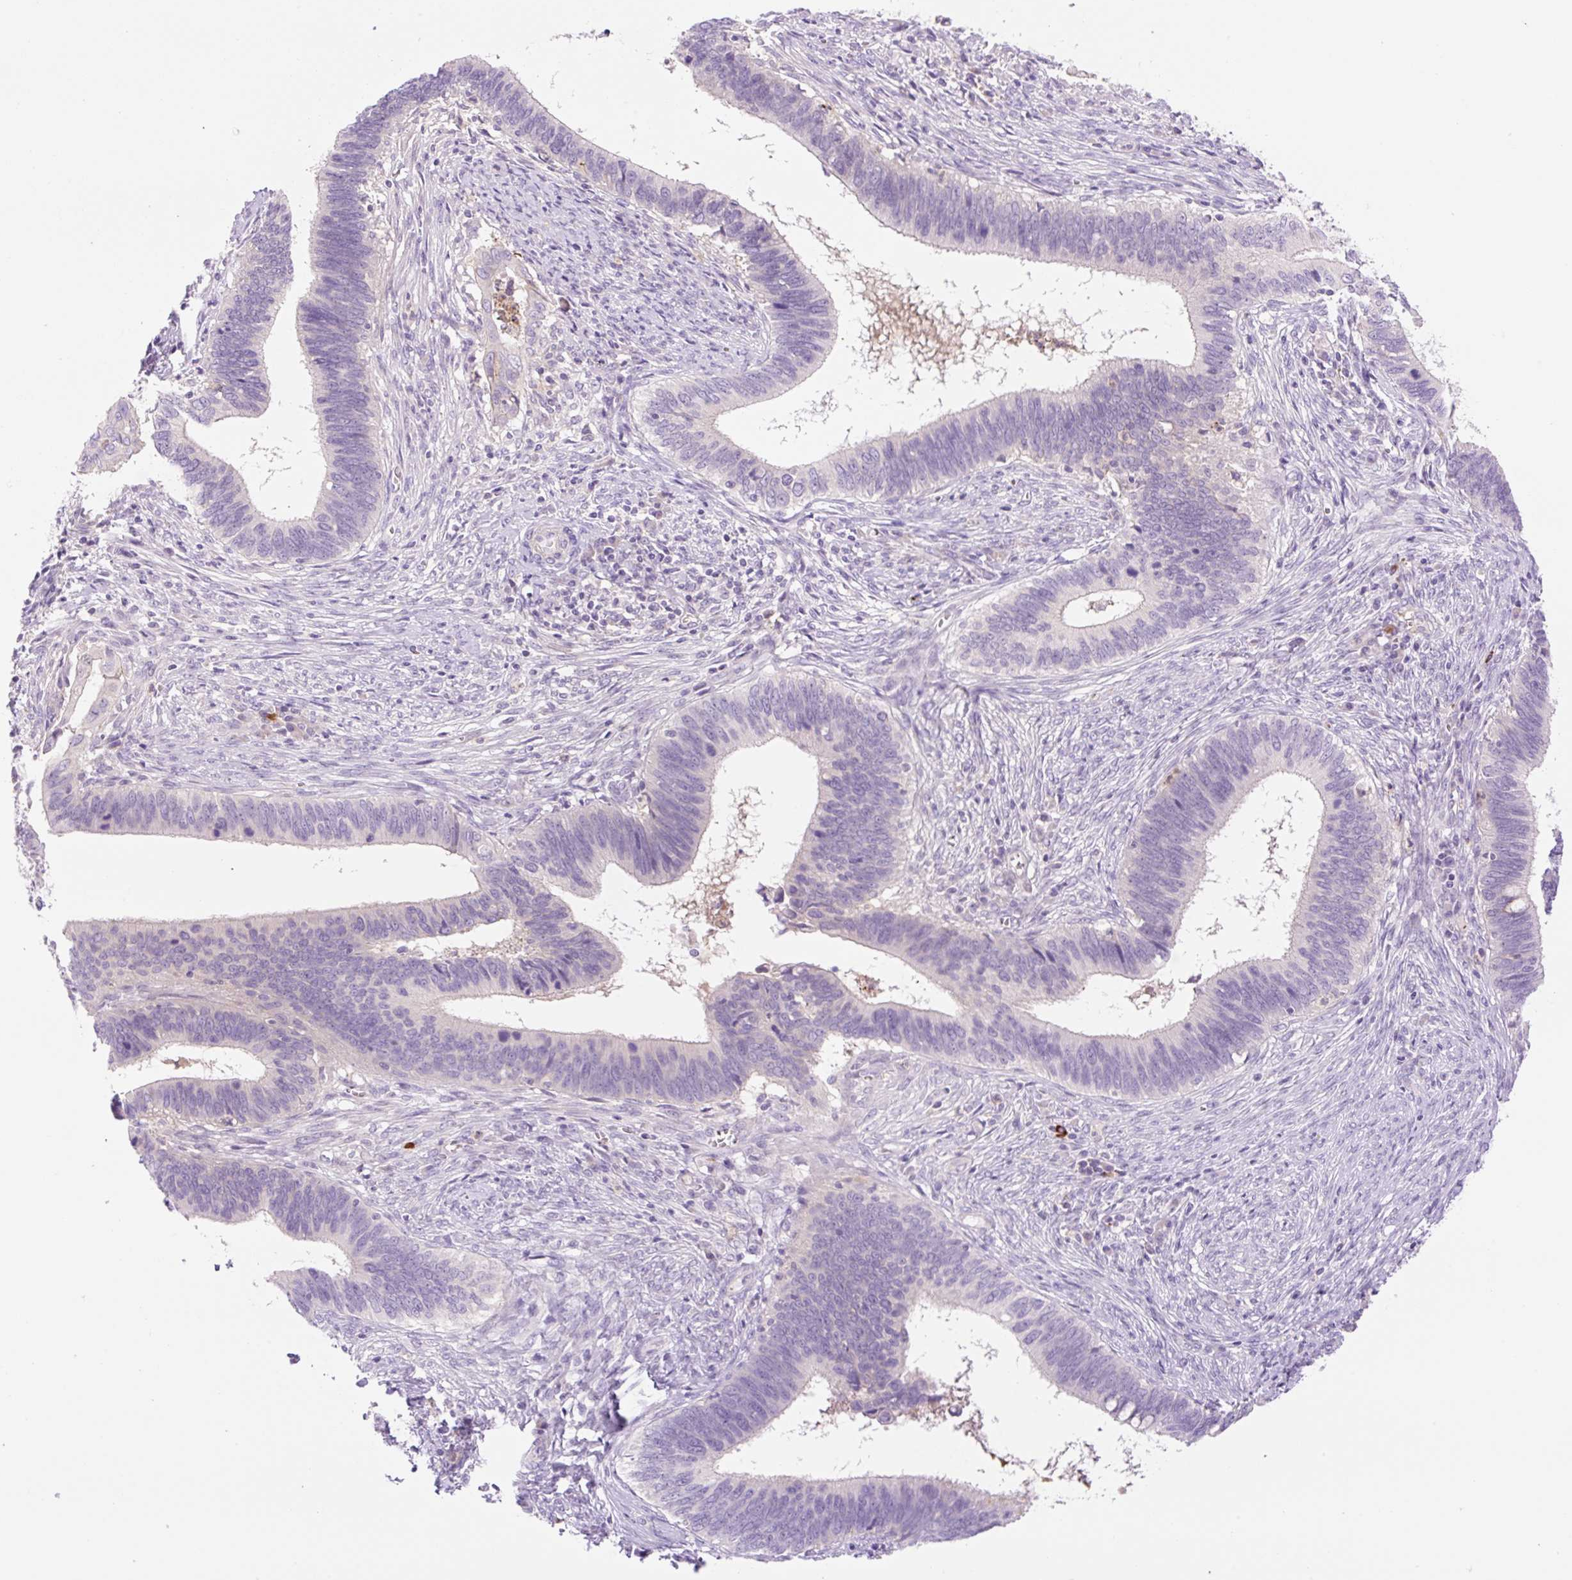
{"staining": {"intensity": "negative", "quantity": "none", "location": "none"}, "tissue": "cervical cancer", "cell_type": "Tumor cells", "image_type": "cancer", "snomed": [{"axis": "morphology", "description": "Adenocarcinoma, NOS"}, {"axis": "topography", "description": "Cervix"}], "caption": "The histopathology image demonstrates no significant staining in tumor cells of cervical cancer (adenocarcinoma).", "gene": "LHFPL5", "patient": {"sex": "female", "age": 42}}